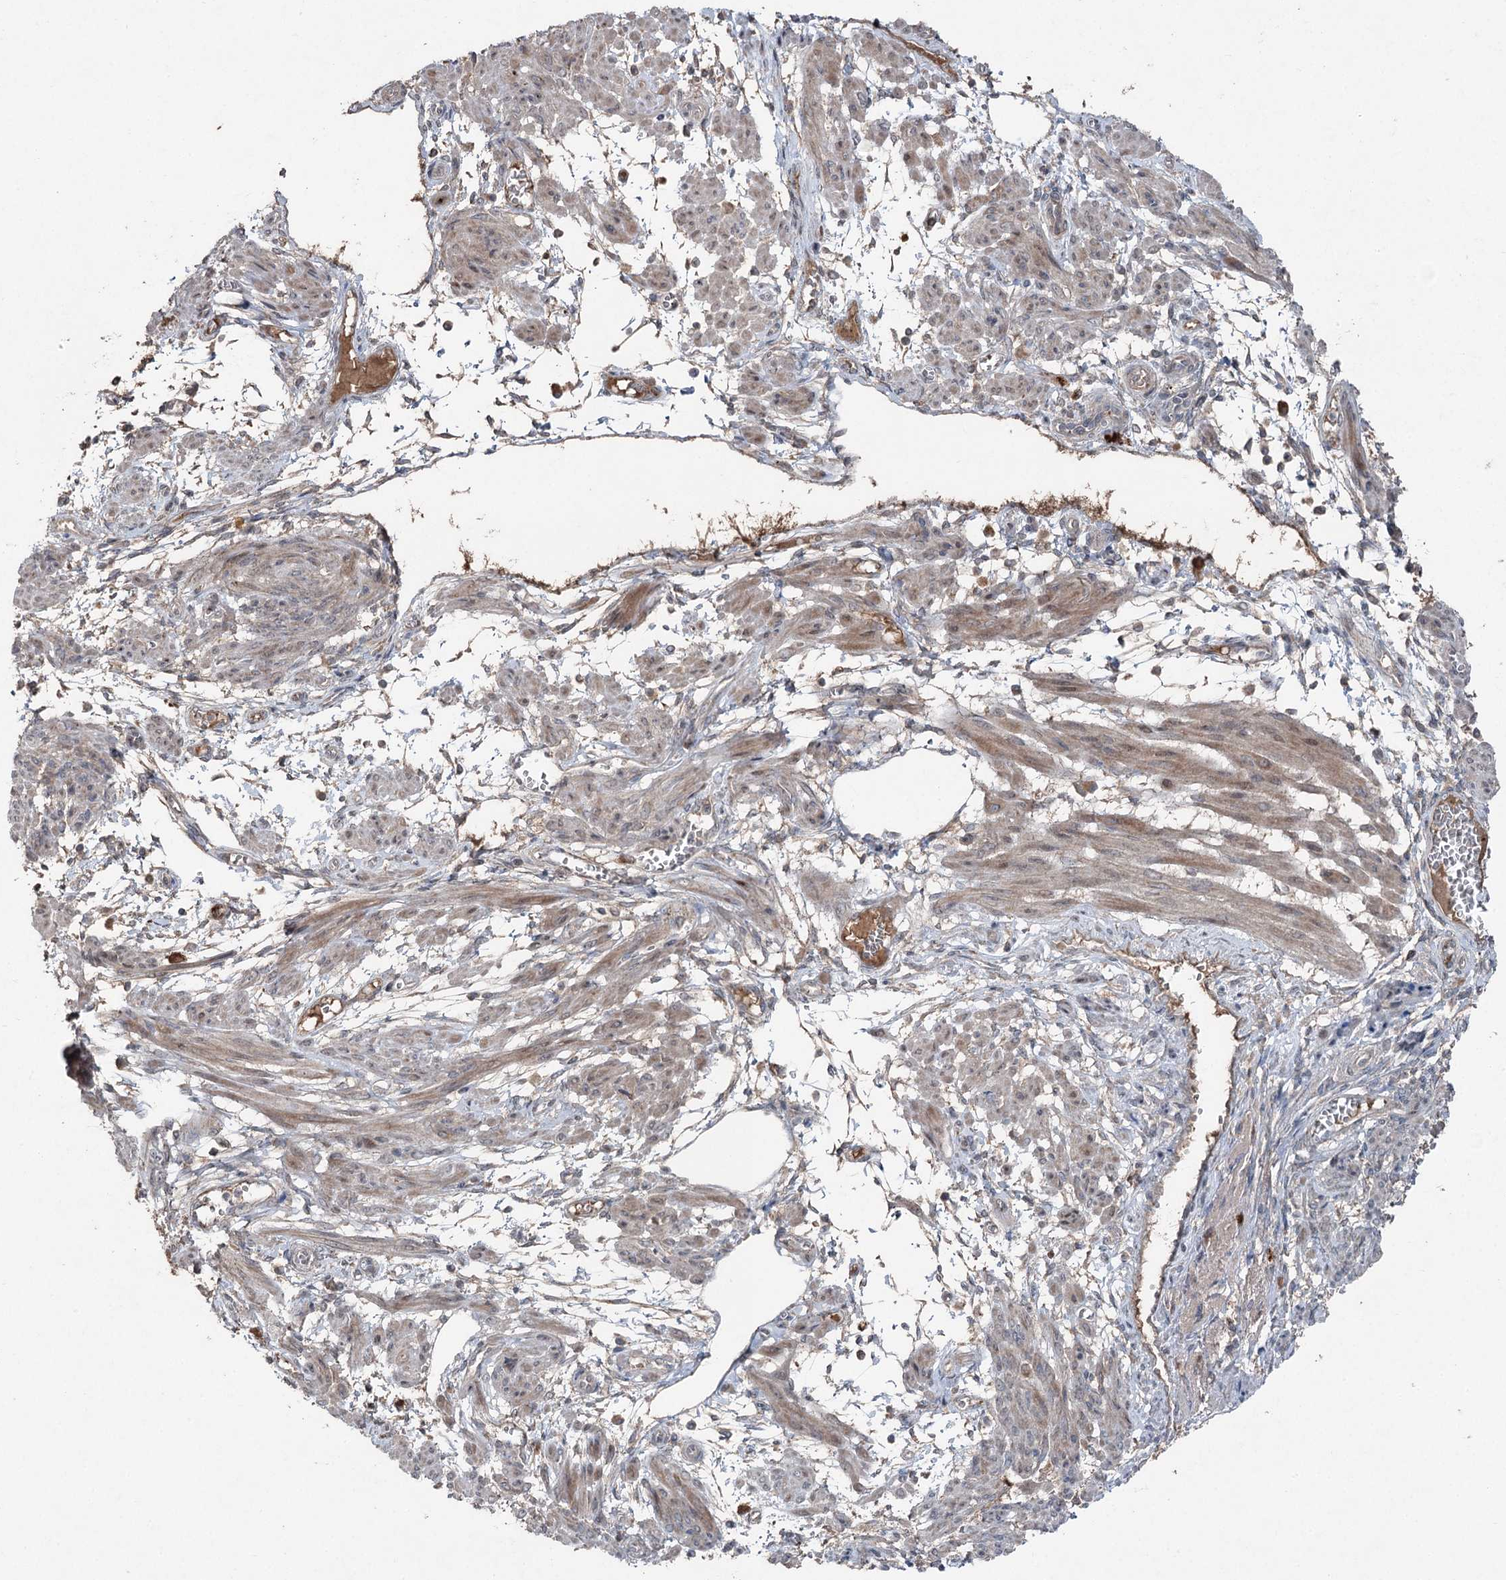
{"staining": {"intensity": "weak", "quantity": "<25%", "location": "cytoplasmic/membranous"}, "tissue": "smooth muscle", "cell_type": "Smooth muscle cells", "image_type": "normal", "snomed": [{"axis": "morphology", "description": "Normal tissue, NOS"}, {"axis": "topography", "description": "Smooth muscle"}], "caption": "Human smooth muscle stained for a protein using immunohistochemistry displays no staining in smooth muscle cells.", "gene": "MAPK8IP2", "patient": {"sex": "female", "age": 39}}